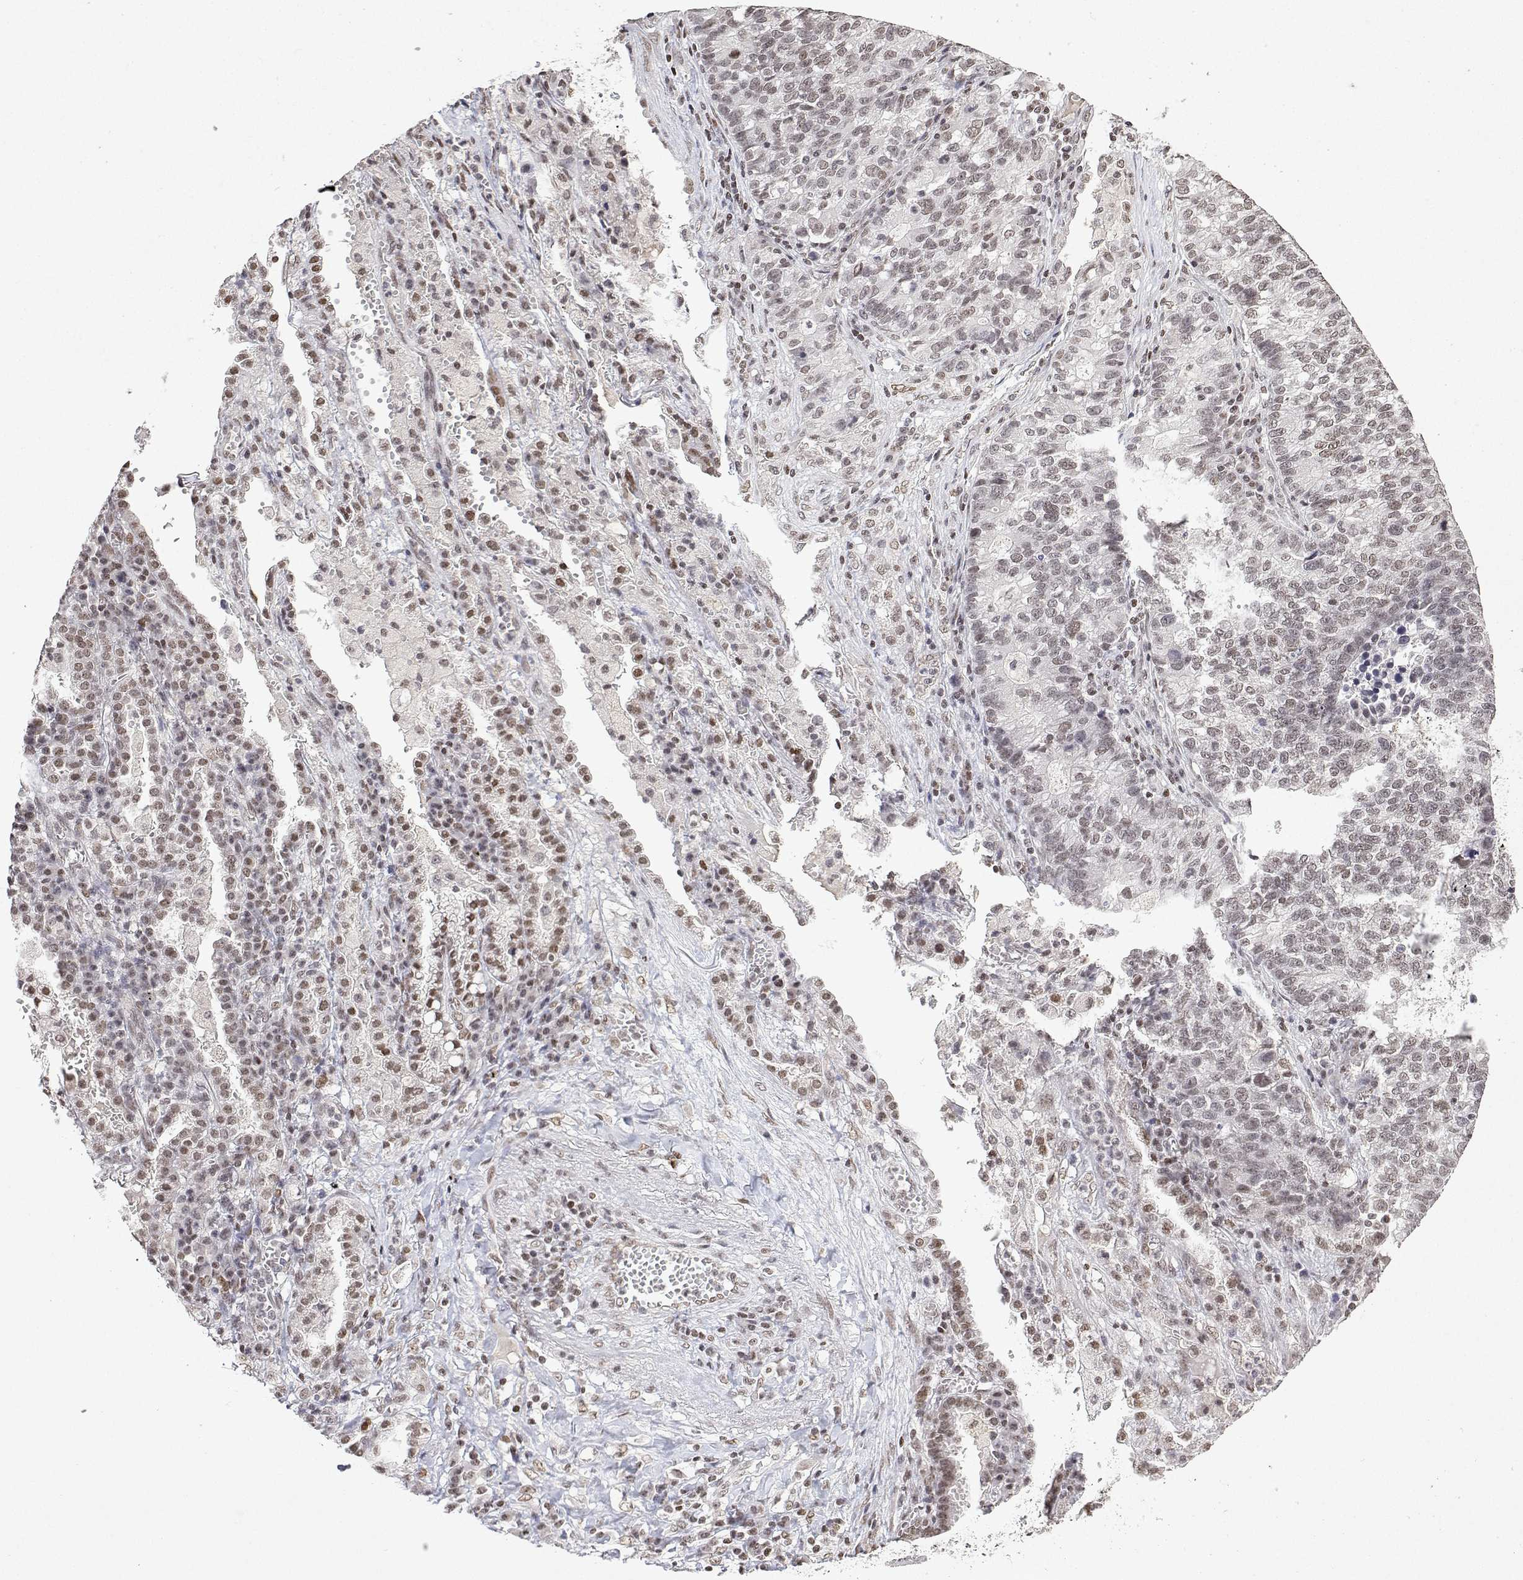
{"staining": {"intensity": "moderate", "quantity": ">75%", "location": "nuclear"}, "tissue": "lung cancer", "cell_type": "Tumor cells", "image_type": "cancer", "snomed": [{"axis": "morphology", "description": "Adenocarcinoma, NOS"}, {"axis": "topography", "description": "Lung"}], "caption": "About >75% of tumor cells in human adenocarcinoma (lung) demonstrate moderate nuclear protein staining as visualized by brown immunohistochemical staining.", "gene": "XPC", "patient": {"sex": "male", "age": 57}}